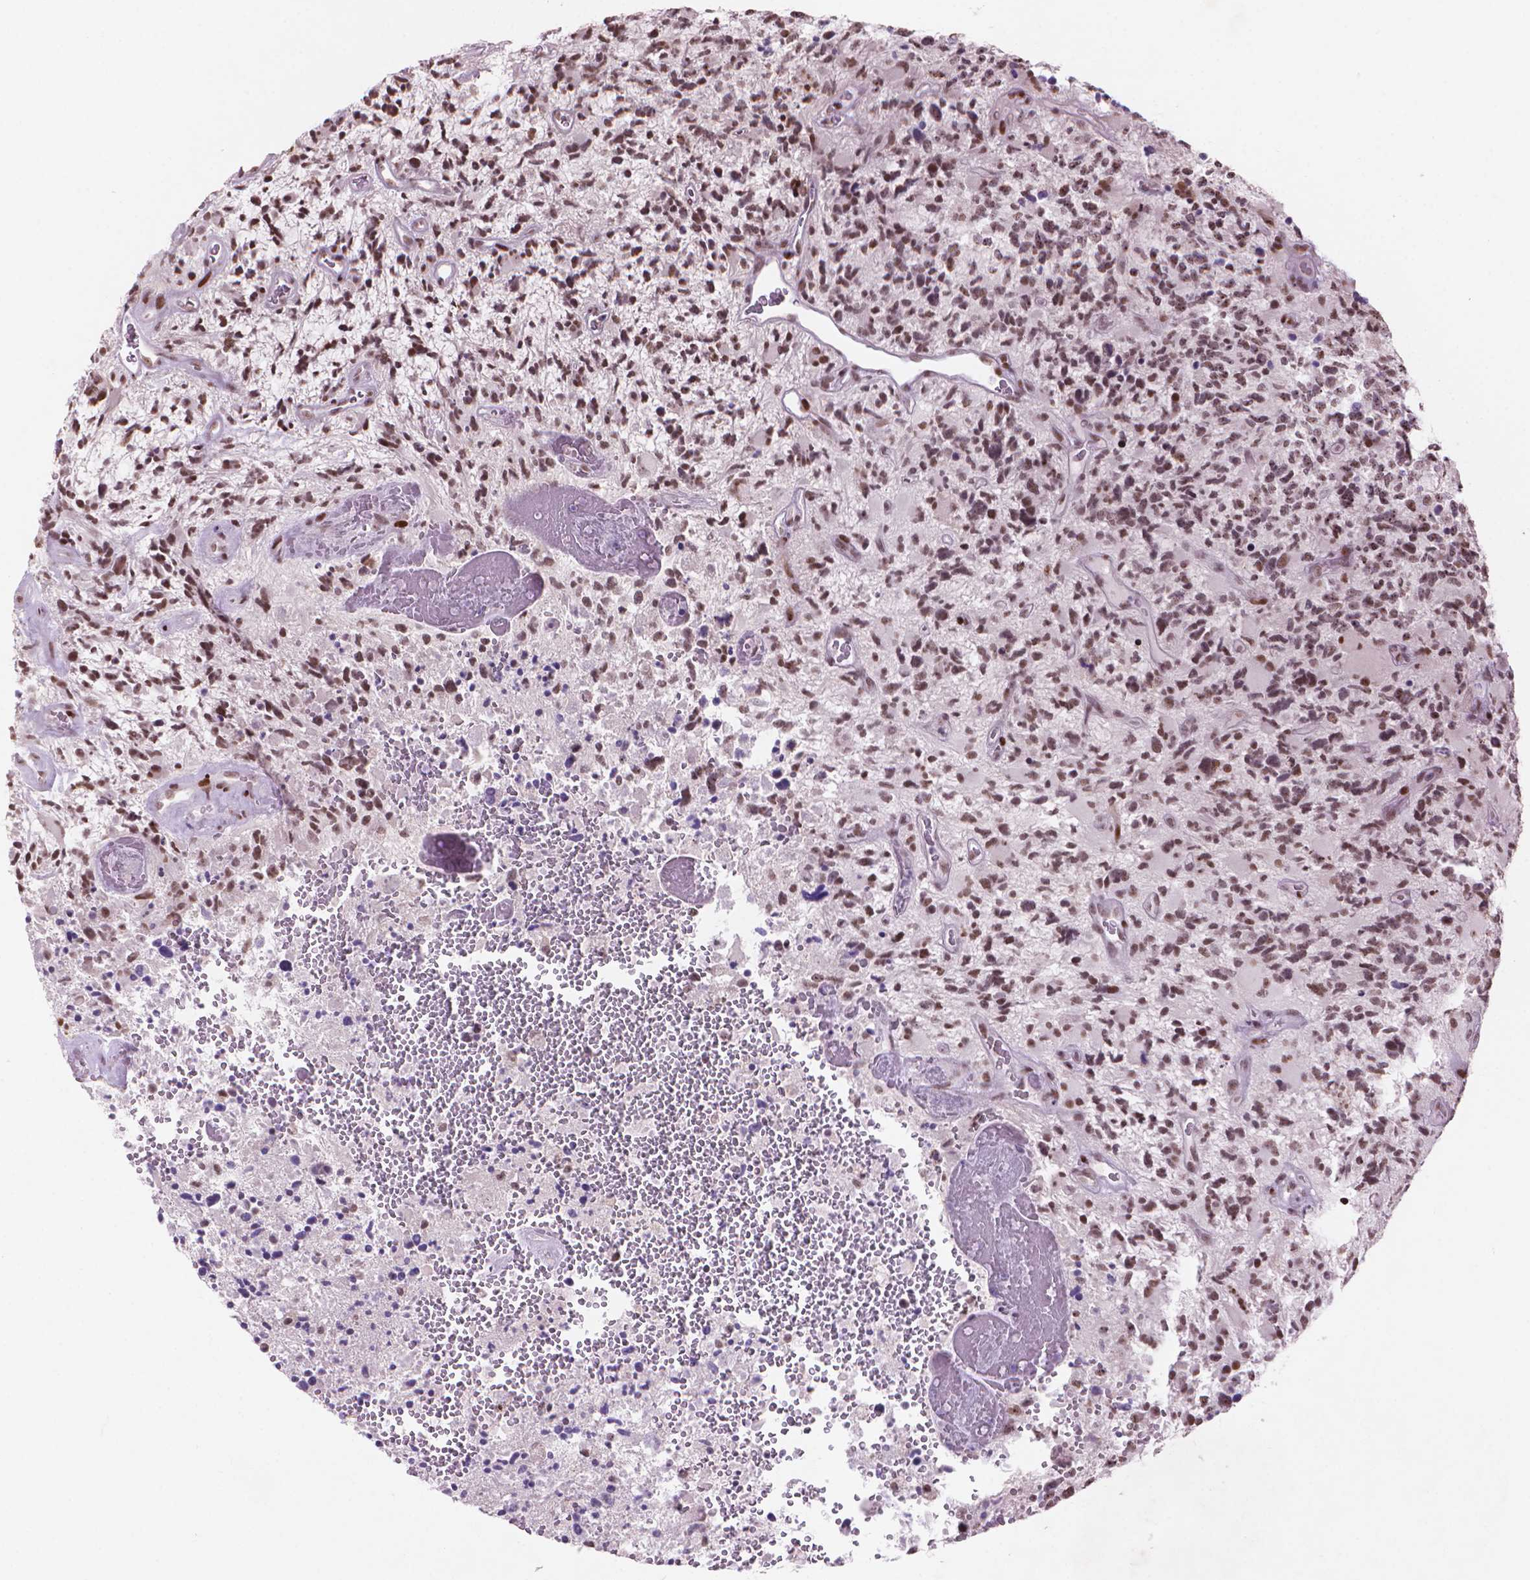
{"staining": {"intensity": "moderate", "quantity": ">75%", "location": "nuclear"}, "tissue": "glioma", "cell_type": "Tumor cells", "image_type": "cancer", "snomed": [{"axis": "morphology", "description": "Glioma, malignant, High grade"}, {"axis": "topography", "description": "Brain"}], "caption": "Protein staining by IHC displays moderate nuclear expression in about >75% of tumor cells in glioma.", "gene": "HES7", "patient": {"sex": "female", "age": 71}}